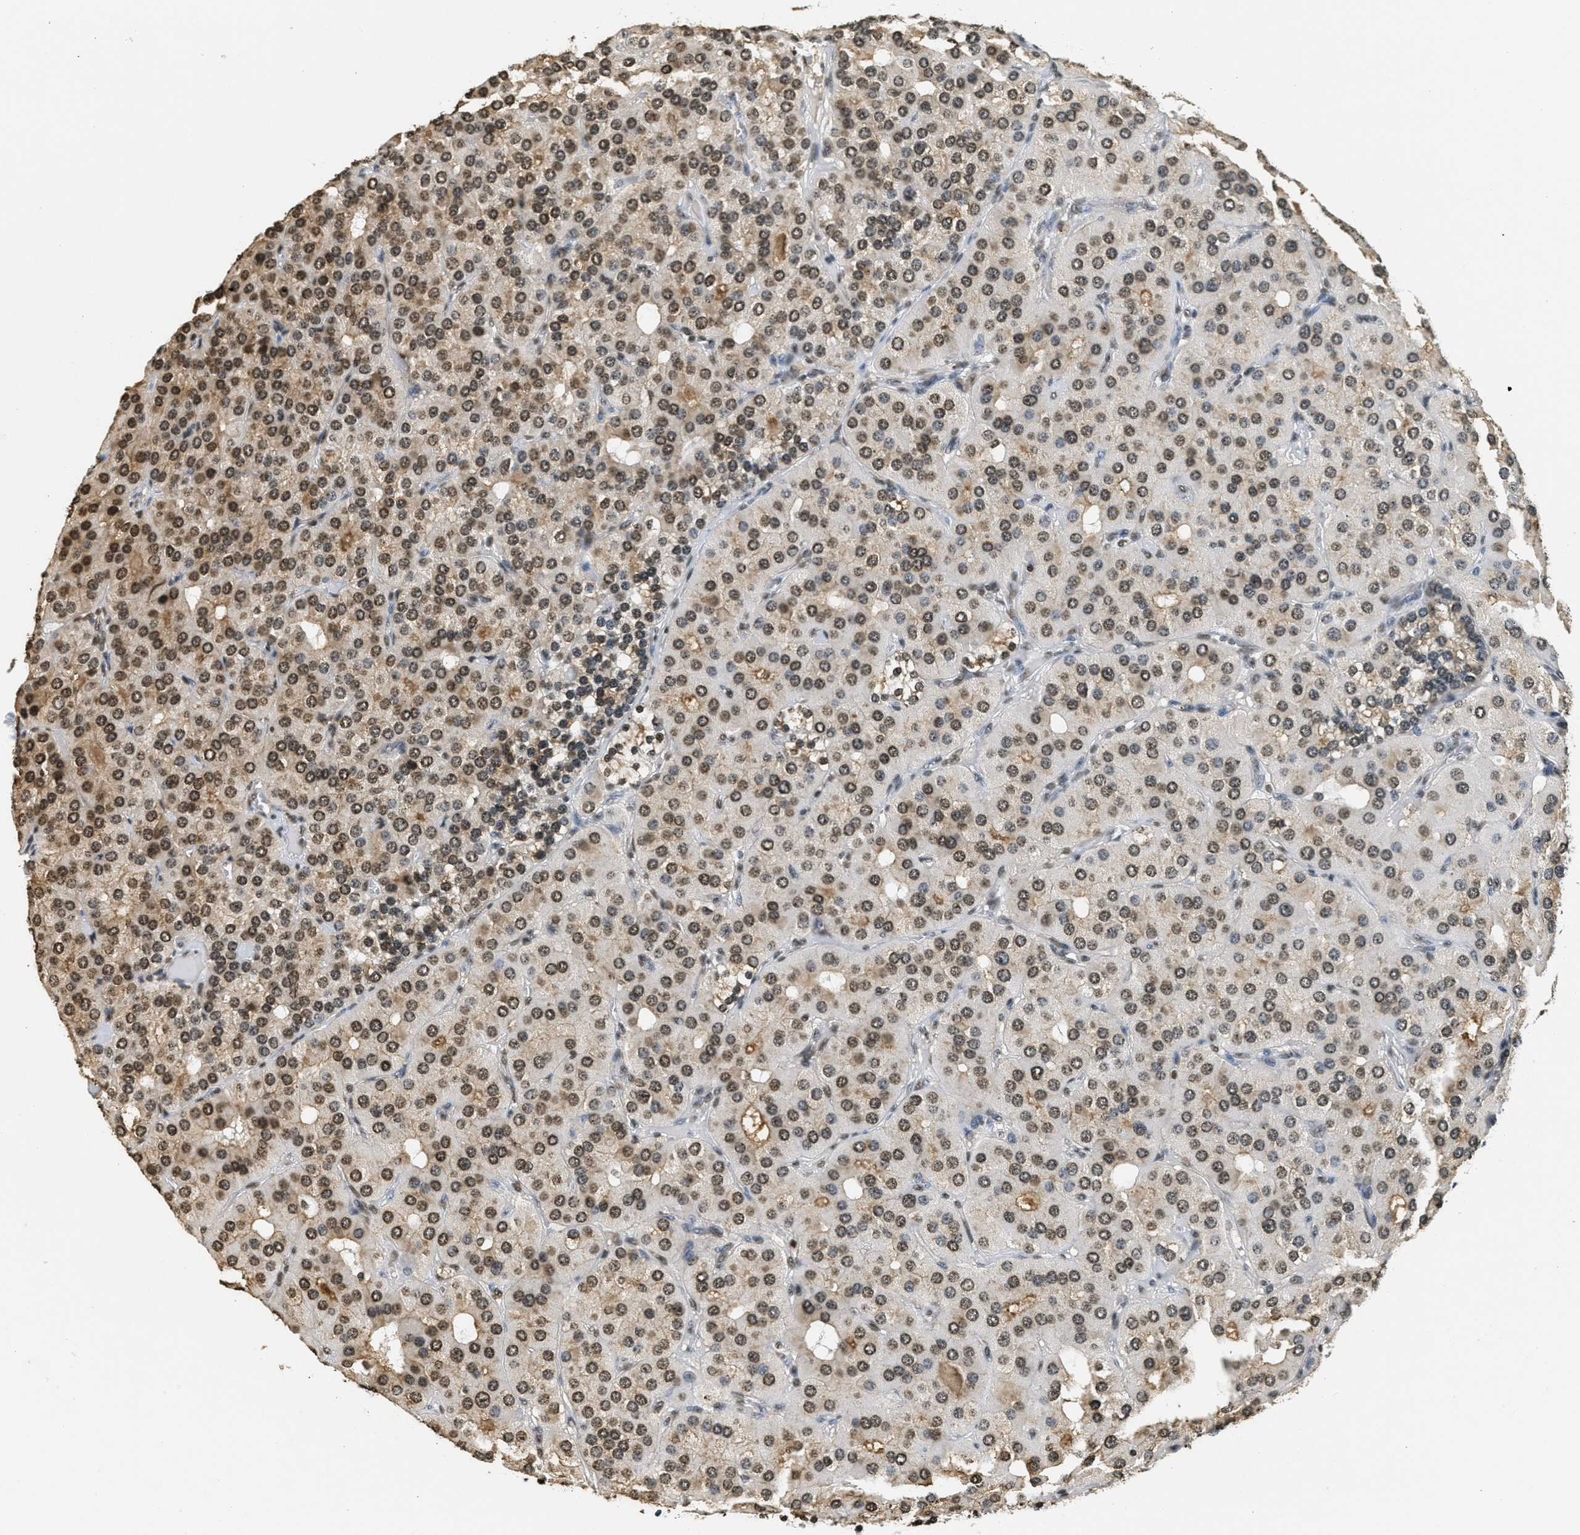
{"staining": {"intensity": "moderate", "quantity": ">75%", "location": "nuclear"}, "tissue": "parathyroid gland", "cell_type": "Glandular cells", "image_type": "normal", "snomed": [{"axis": "morphology", "description": "Normal tissue, NOS"}, {"axis": "morphology", "description": "Adenoma, NOS"}, {"axis": "topography", "description": "Parathyroid gland"}], "caption": "High-magnification brightfield microscopy of unremarkable parathyroid gland stained with DAB (brown) and counterstained with hematoxylin (blue). glandular cells exhibit moderate nuclear staining is identified in approximately>75% of cells.", "gene": "LDB2", "patient": {"sex": "female", "age": 86}}